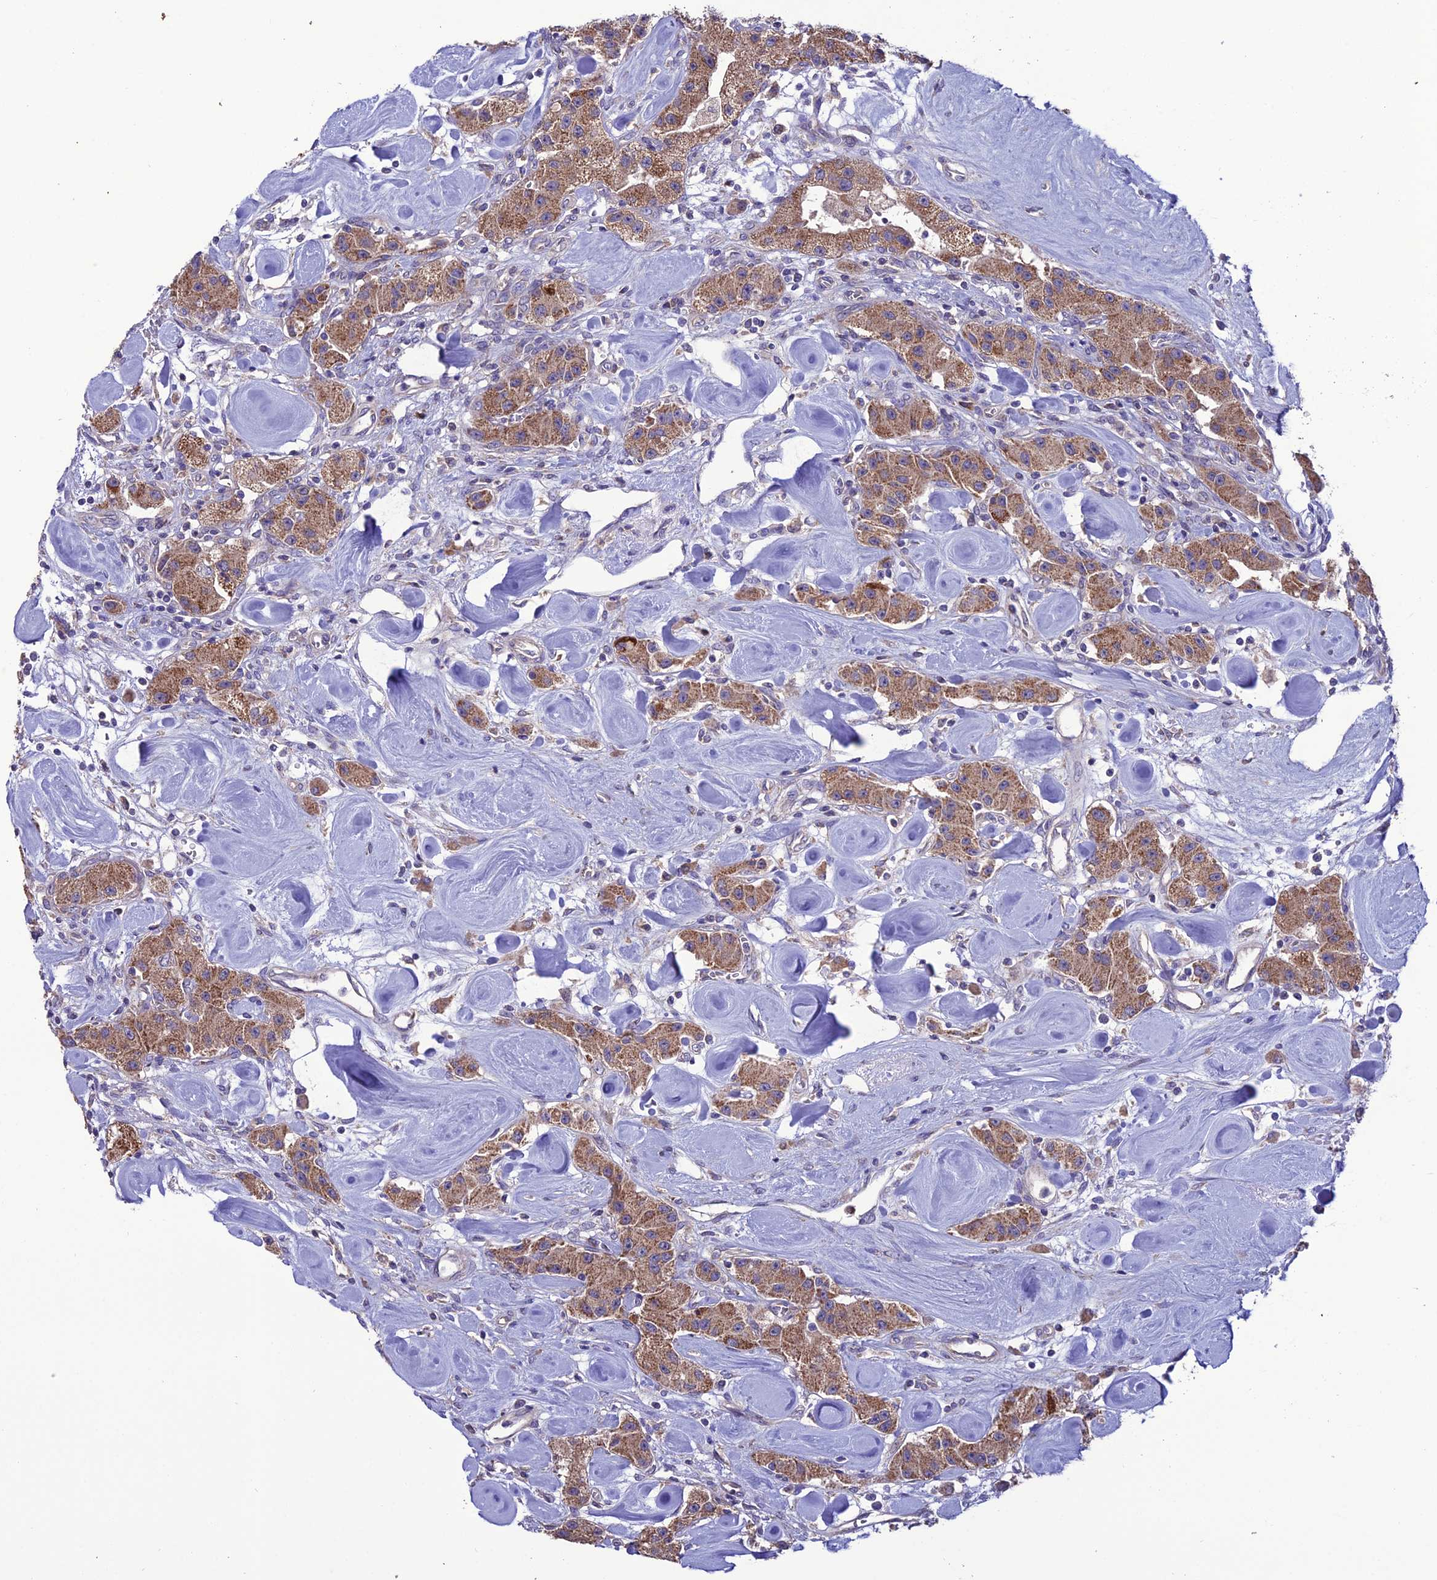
{"staining": {"intensity": "moderate", "quantity": ">75%", "location": "cytoplasmic/membranous"}, "tissue": "carcinoid", "cell_type": "Tumor cells", "image_type": "cancer", "snomed": [{"axis": "morphology", "description": "Carcinoid, malignant, NOS"}, {"axis": "topography", "description": "Pancreas"}], "caption": "Immunohistochemical staining of human carcinoid displays medium levels of moderate cytoplasmic/membranous positivity in about >75% of tumor cells.", "gene": "HOGA1", "patient": {"sex": "male", "age": 41}}